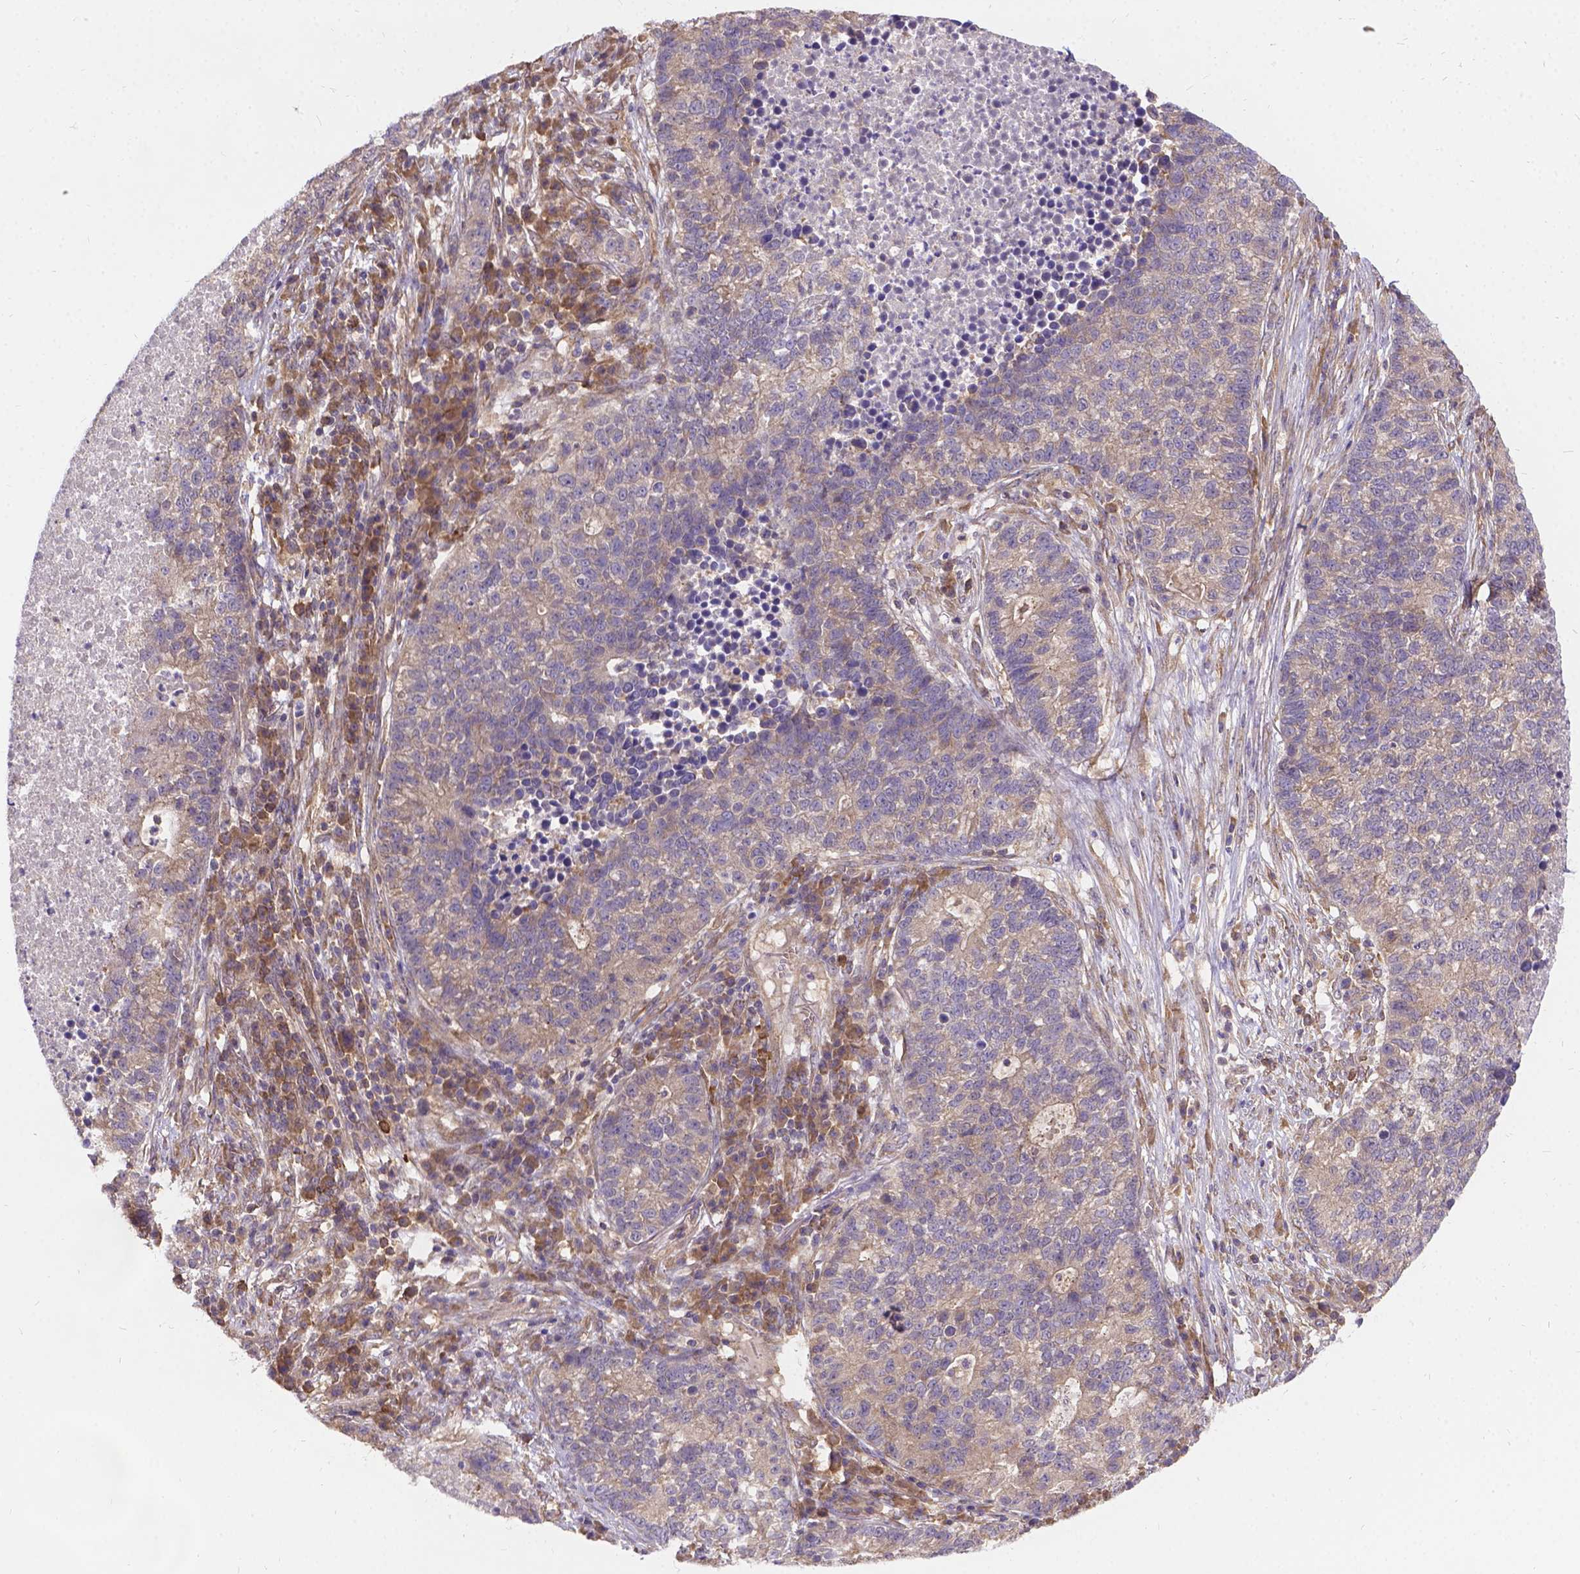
{"staining": {"intensity": "weak", "quantity": "25%-75%", "location": "cytoplasmic/membranous"}, "tissue": "lung cancer", "cell_type": "Tumor cells", "image_type": "cancer", "snomed": [{"axis": "morphology", "description": "Adenocarcinoma, NOS"}, {"axis": "topography", "description": "Lung"}], "caption": "Weak cytoplasmic/membranous protein positivity is seen in about 25%-75% of tumor cells in adenocarcinoma (lung). Nuclei are stained in blue.", "gene": "DENND6A", "patient": {"sex": "male", "age": 57}}